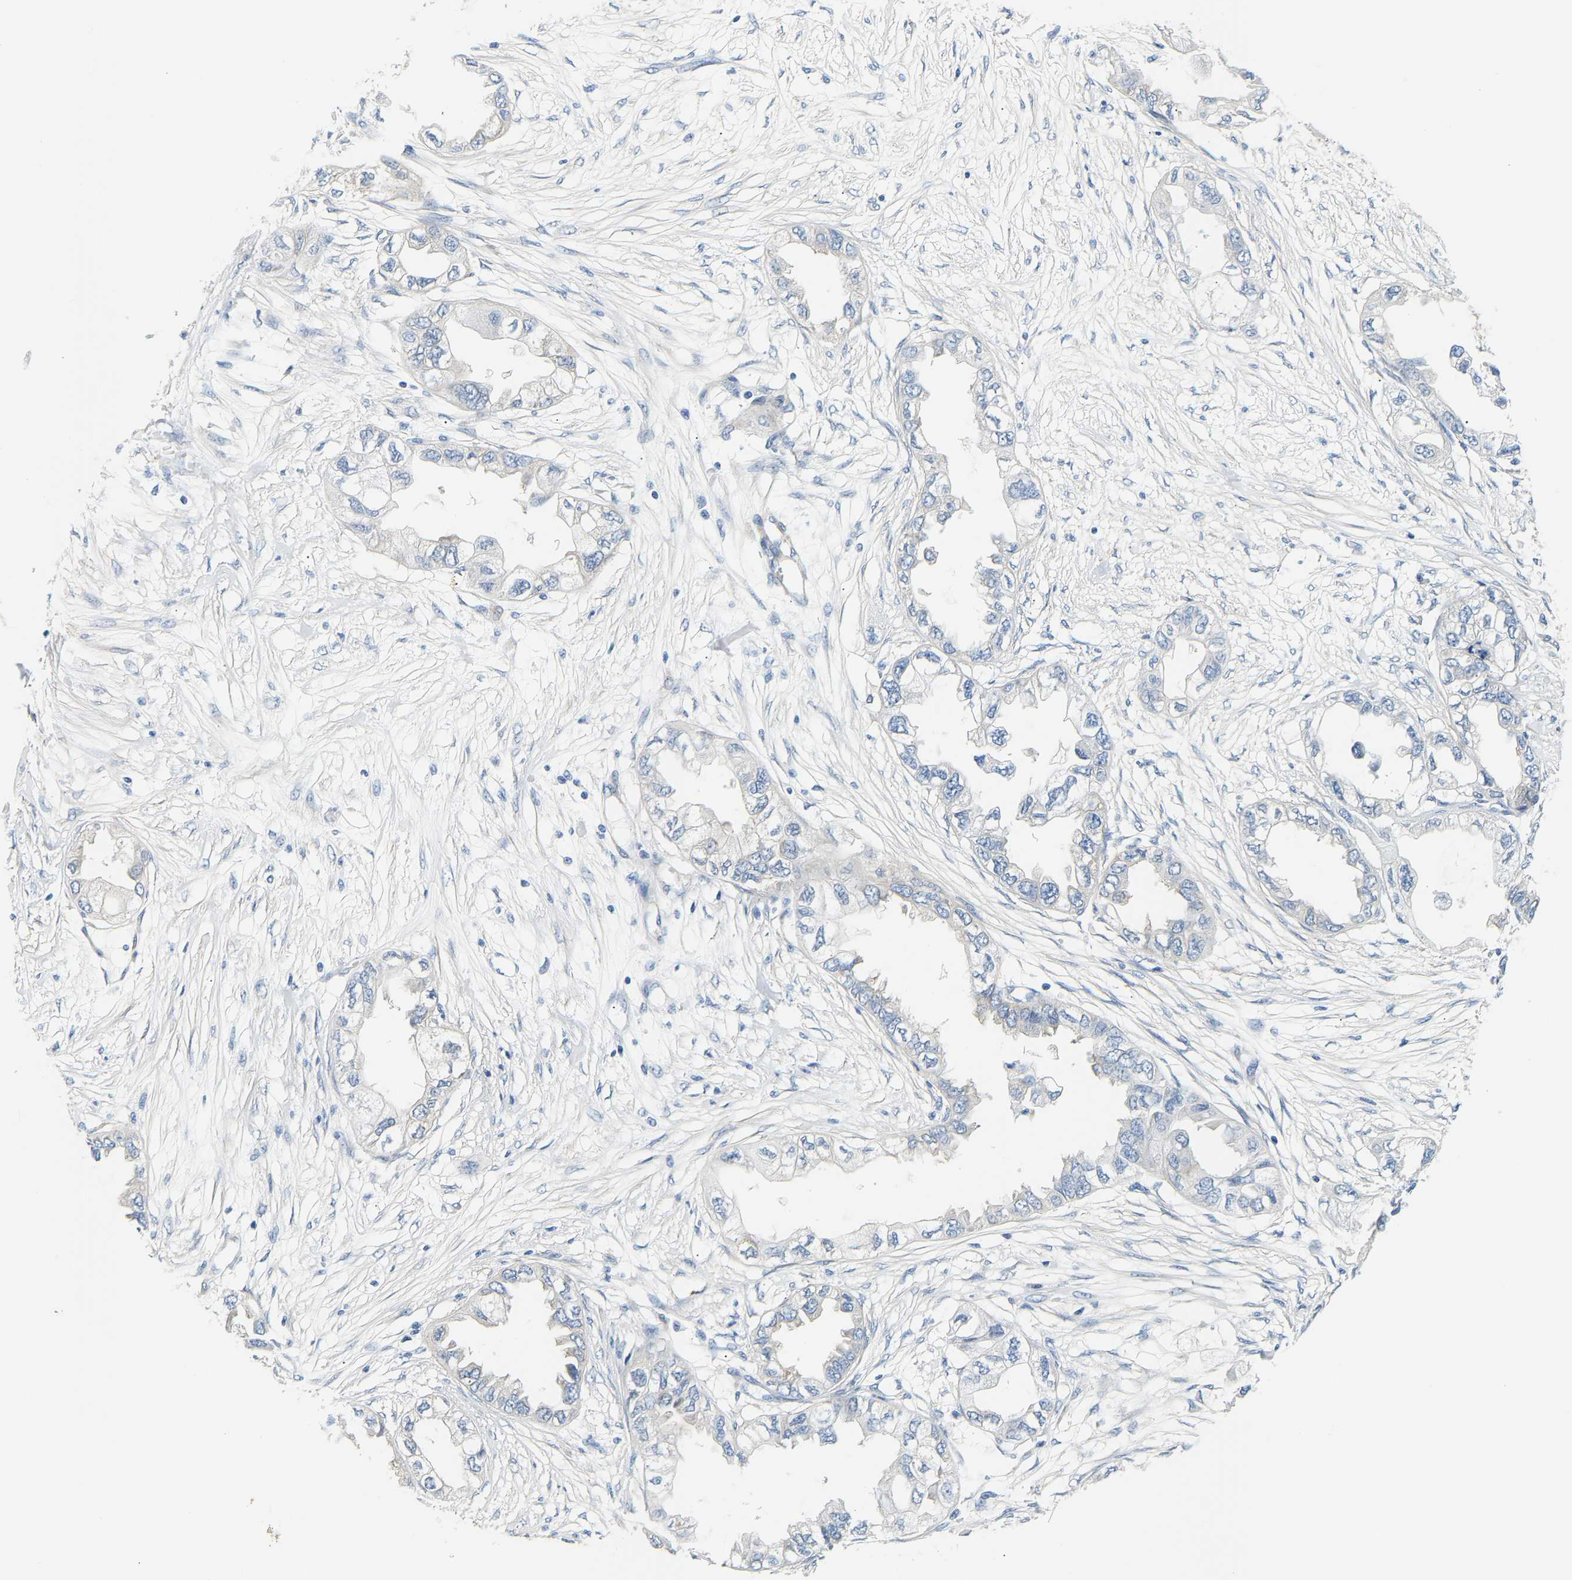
{"staining": {"intensity": "negative", "quantity": "none", "location": "none"}, "tissue": "endometrial cancer", "cell_type": "Tumor cells", "image_type": "cancer", "snomed": [{"axis": "morphology", "description": "Adenocarcinoma, NOS"}, {"axis": "topography", "description": "Endometrium"}], "caption": "Micrograph shows no protein staining in tumor cells of endometrial cancer tissue.", "gene": "PAWR", "patient": {"sex": "female", "age": 67}}